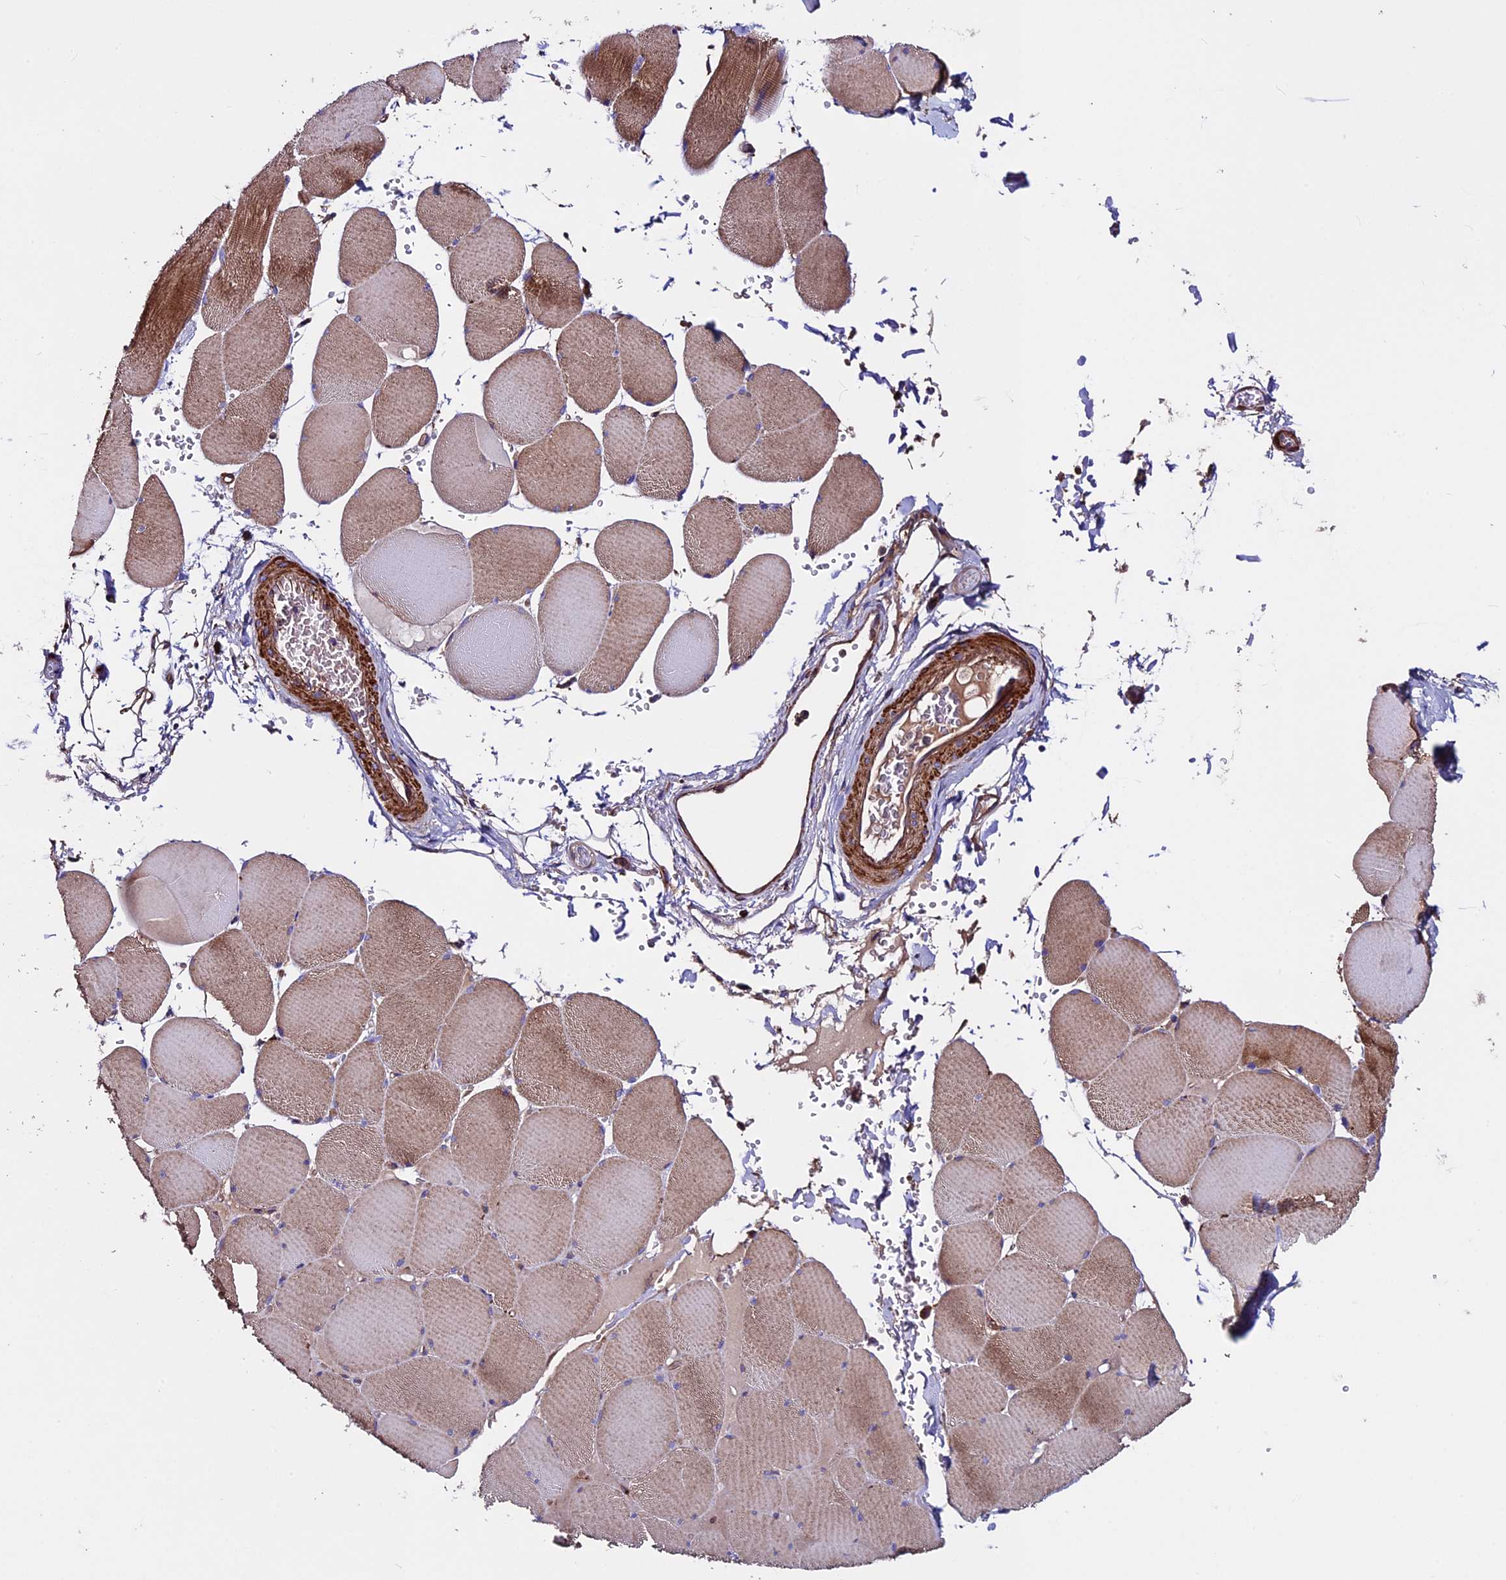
{"staining": {"intensity": "moderate", "quantity": ">75%", "location": "cytoplasmic/membranous"}, "tissue": "skeletal muscle", "cell_type": "Myocytes", "image_type": "normal", "snomed": [{"axis": "morphology", "description": "Normal tissue, NOS"}, {"axis": "topography", "description": "Skeletal muscle"}, {"axis": "topography", "description": "Head-Neck"}], "caption": "Protein staining reveals moderate cytoplasmic/membranous expression in approximately >75% of myocytes in unremarkable skeletal muscle.", "gene": "EVA1B", "patient": {"sex": "male", "age": 66}}